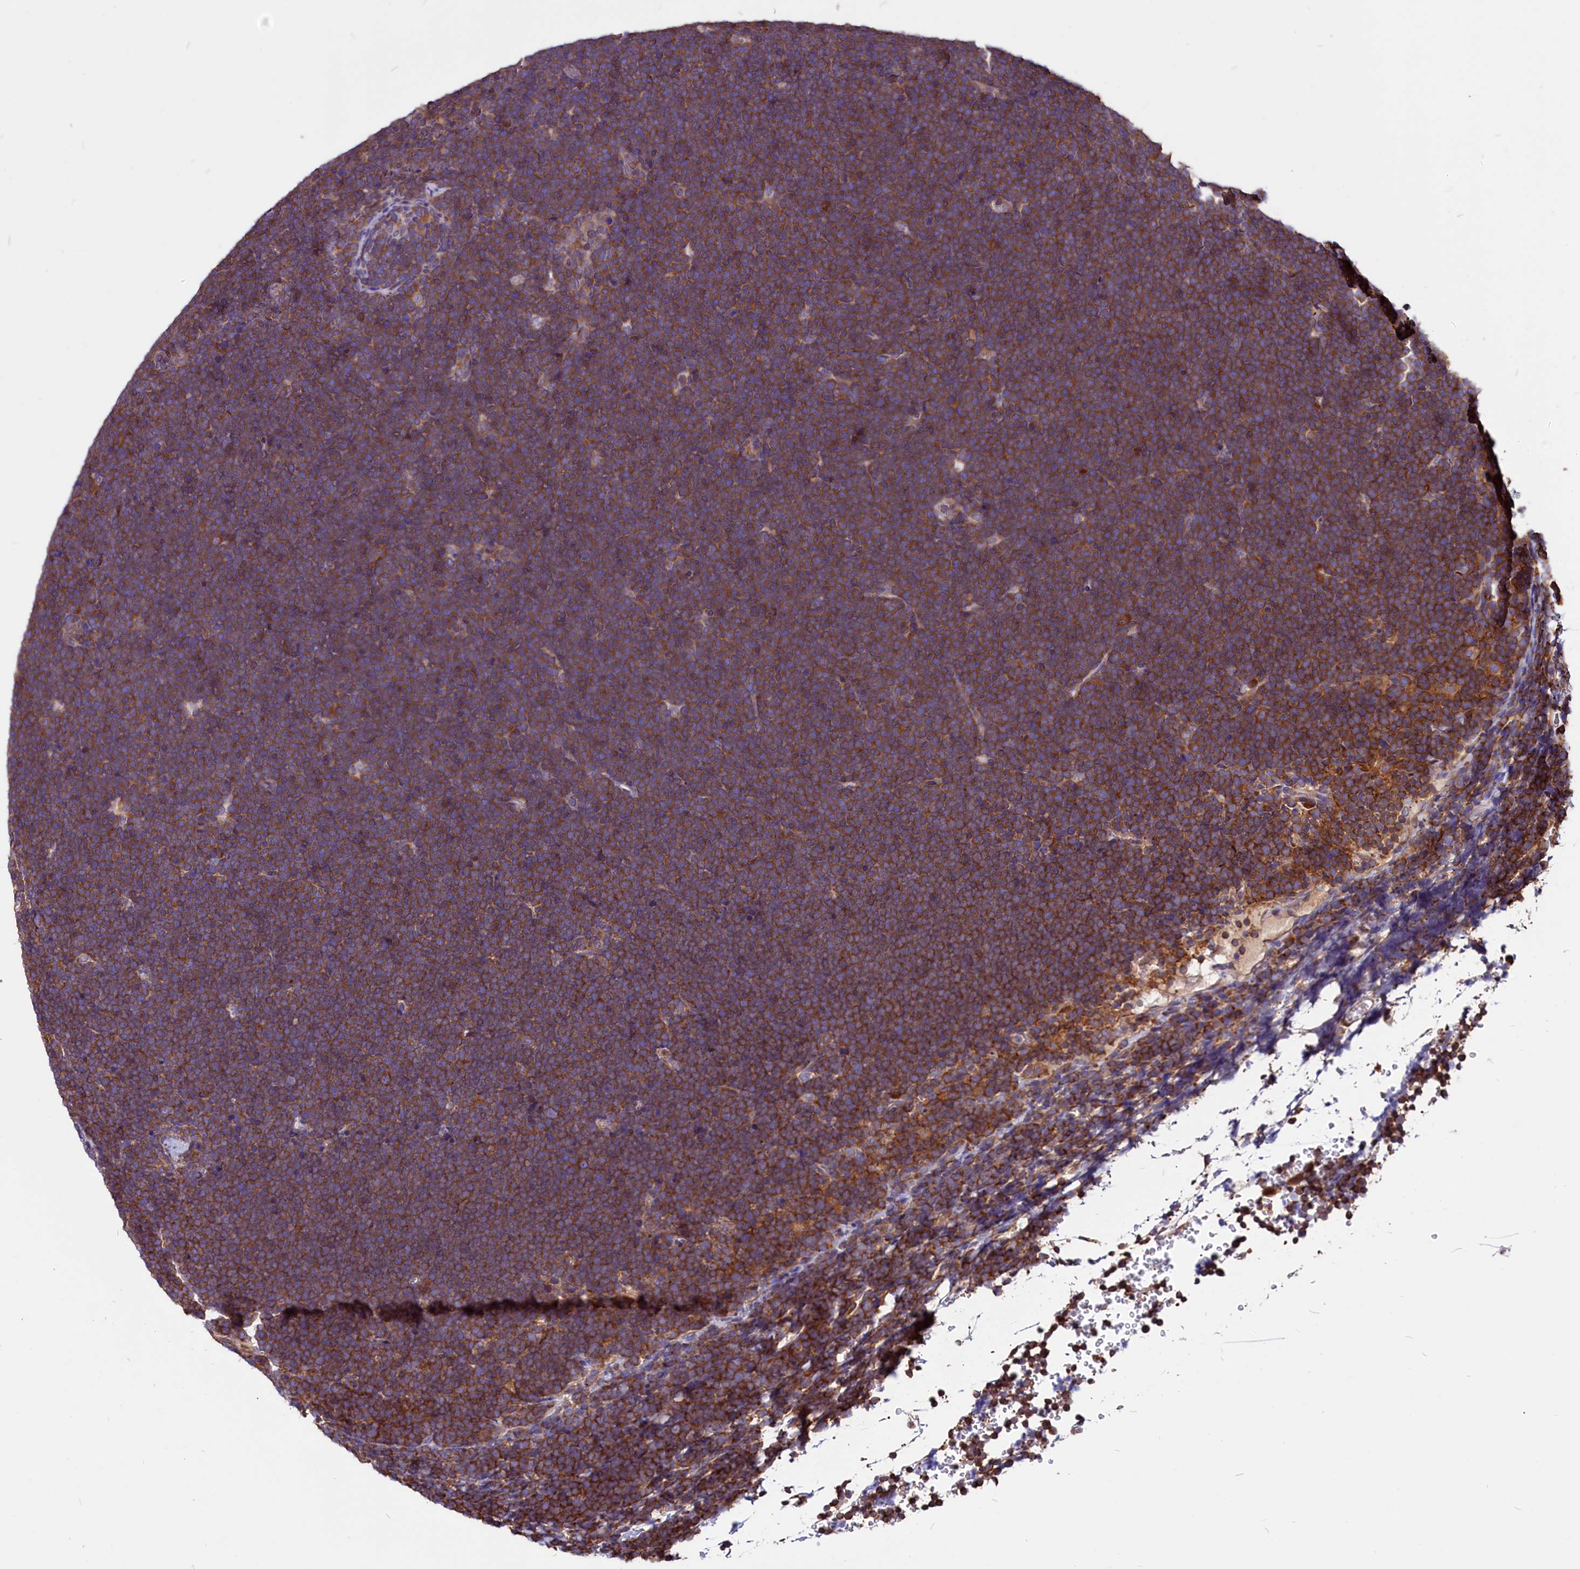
{"staining": {"intensity": "moderate", "quantity": ">75%", "location": "cytoplasmic/membranous"}, "tissue": "lymphoma", "cell_type": "Tumor cells", "image_type": "cancer", "snomed": [{"axis": "morphology", "description": "Malignant lymphoma, non-Hodgkin's type, High grade"}, {"axis": "topography", "description": "Lymph node"}], "caption": "Tumor cells show moderate cytoplasmic/membranous expression in about >75% of cells in malignant lymphoma, non-Hodgkin's type (high-grade).", "gene": "EIF3G", "patient": {"sex": "male", "age": 13}}